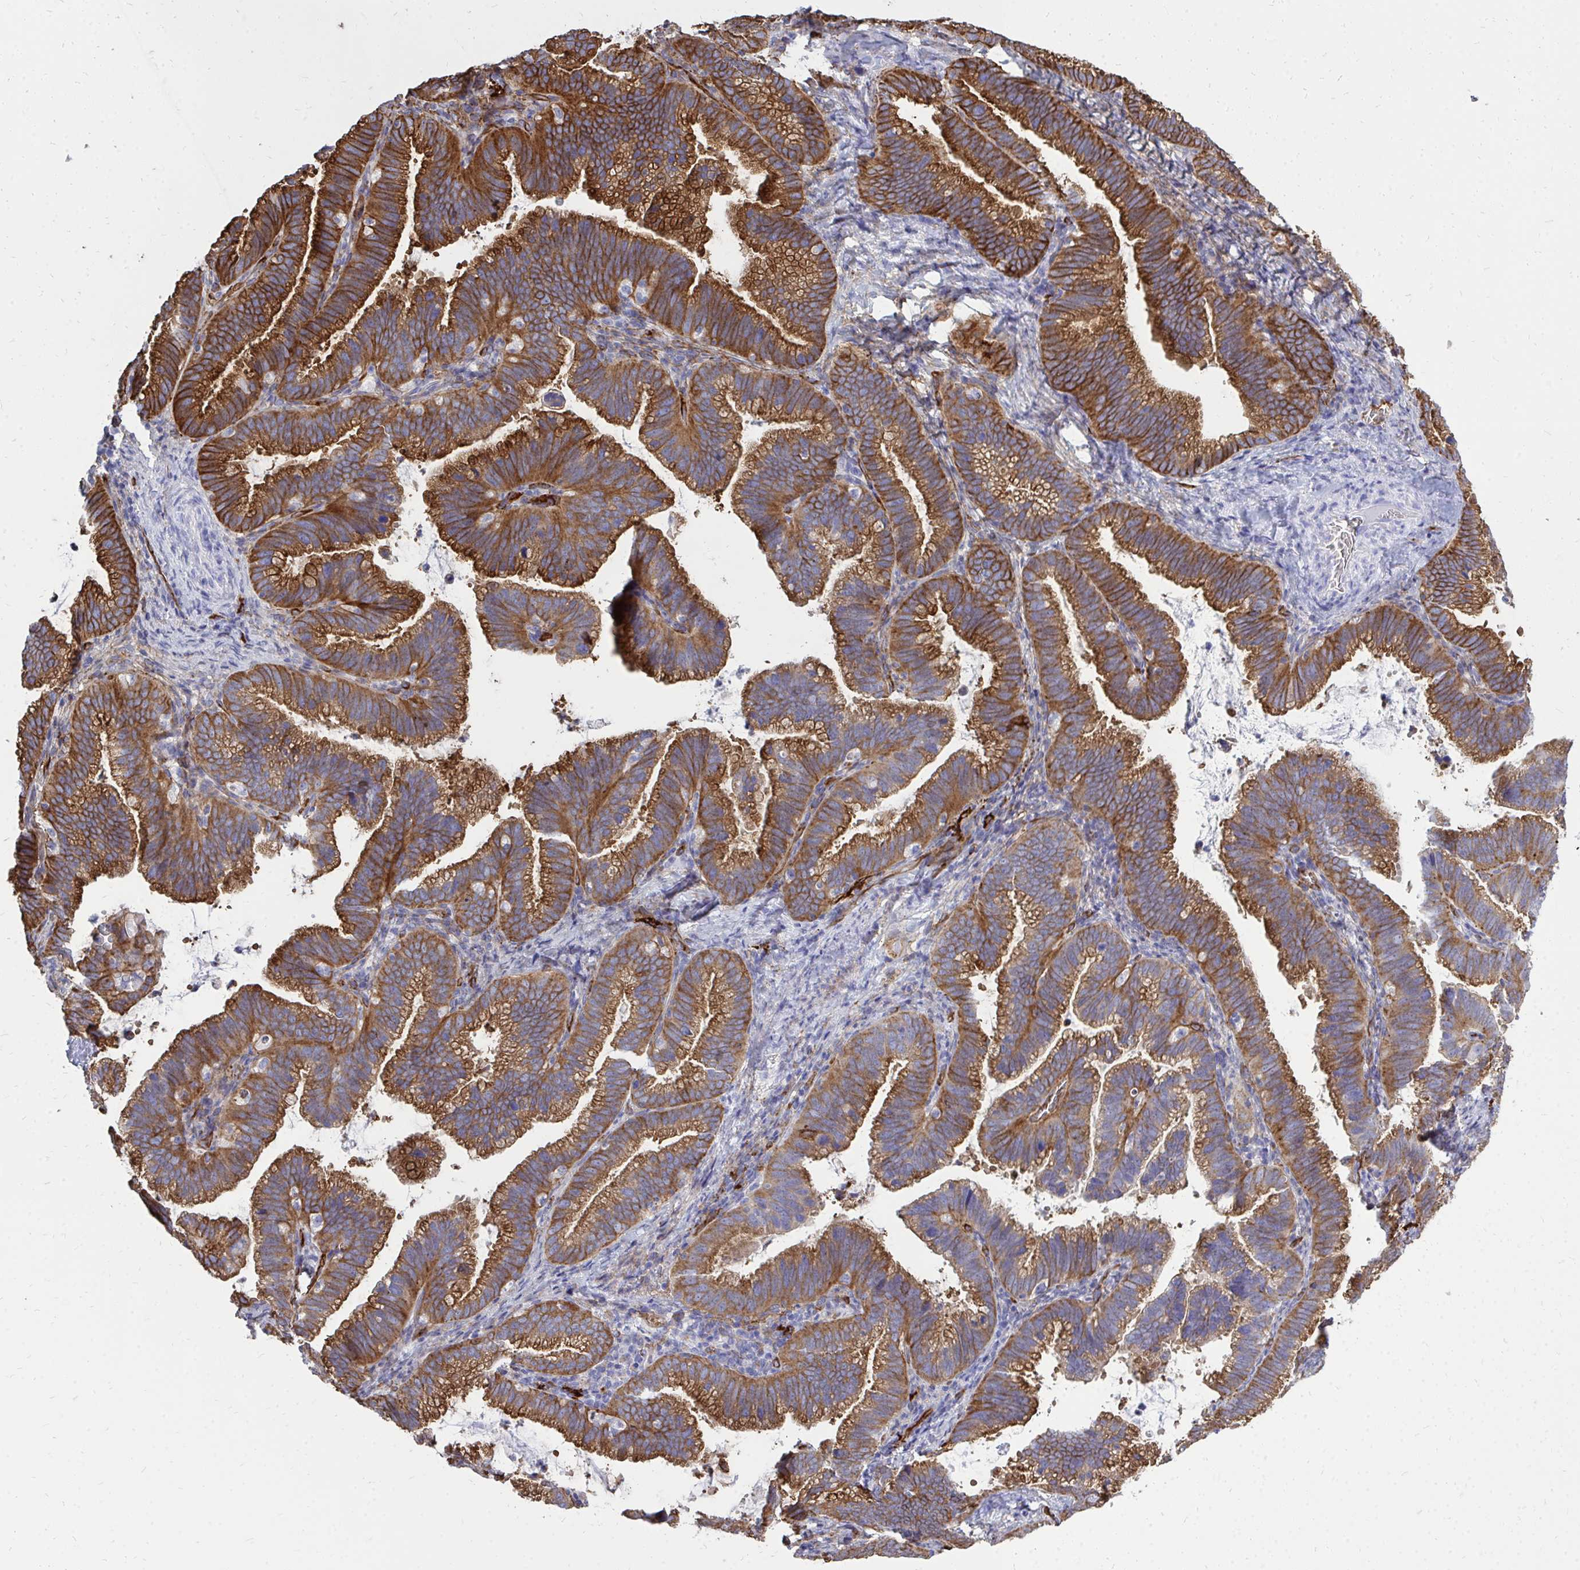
{"staining": {"intensity": "strong", "quantity": "25%-75%", "location": "cytoplasmic/membranous"}, "tissue": "cervical cancer", "cell_type": "Tumor cells", "image_type": "cancer", "snomed": [{"axis": "morphology", "description": "Adenocarcinoma, NOS"}, {"axis": "topography", "description": "Cervix"}], "caption": "Human cervical cancer (adenocarcinoma) stained for a protein (brown) displays strong cytoplasmic/membranous positive expression in about 25%-75% of tumor cells.", "gene": "MARCKSL1", "patient": {"sex": "female", "age": 61}}